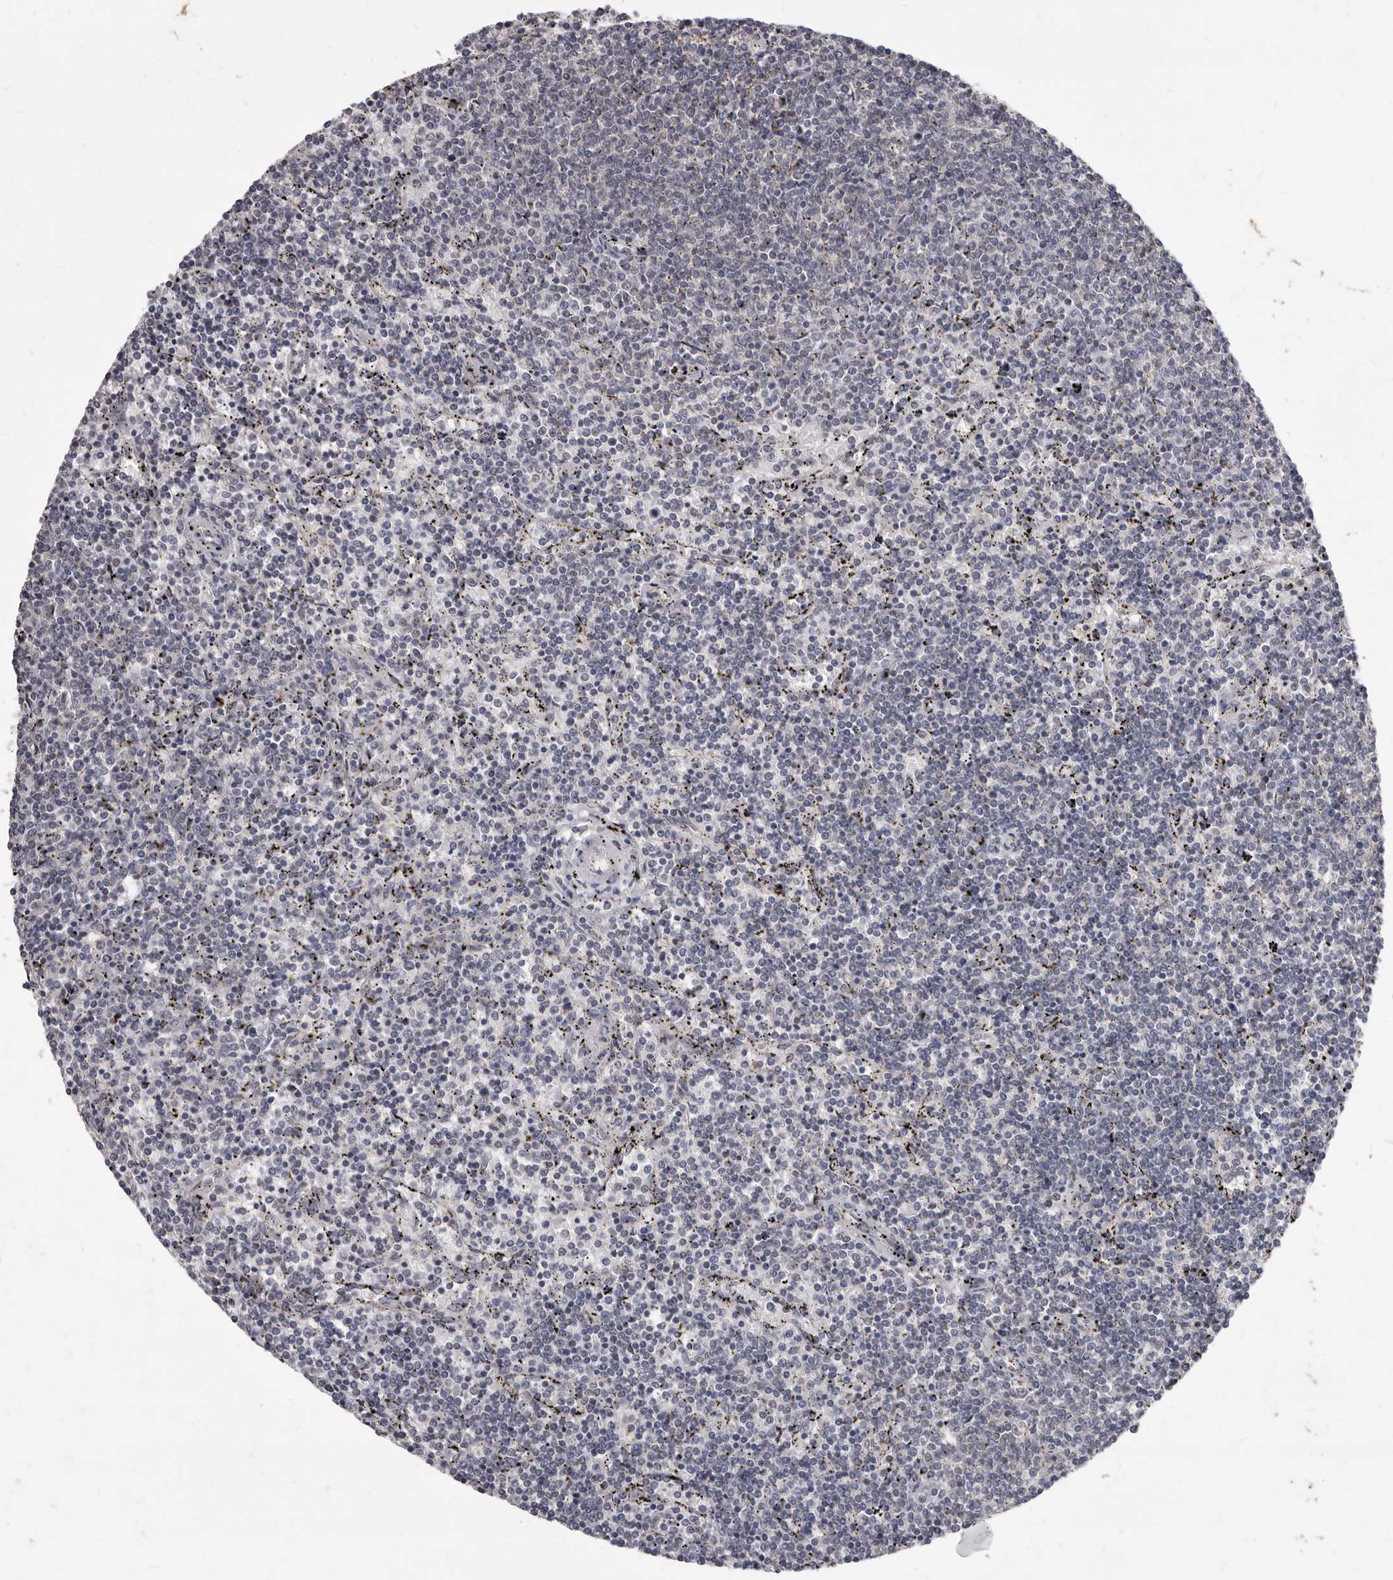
{"staining": {"intensity": "negative", "quantity": "none", "location": "none"}, "tissue": "lymphoma", "cell_type": "Tumor cells", "image_type": "cancer", "snomed": [{"axis": "morphology", "description": "Malignant lymphoma, non-Hodgkin's type, Low grade"}, {"axis": "topography", "description": "Spleen"}], "caption": "This is an immunohistochemistry histopathology image of human low-grade malignant lymphoma, non-Hodgkin's type. There is no positivity in tumor cells.", "gene": "SULT1E1", "patient": {"sex": "female", "age": 50}}